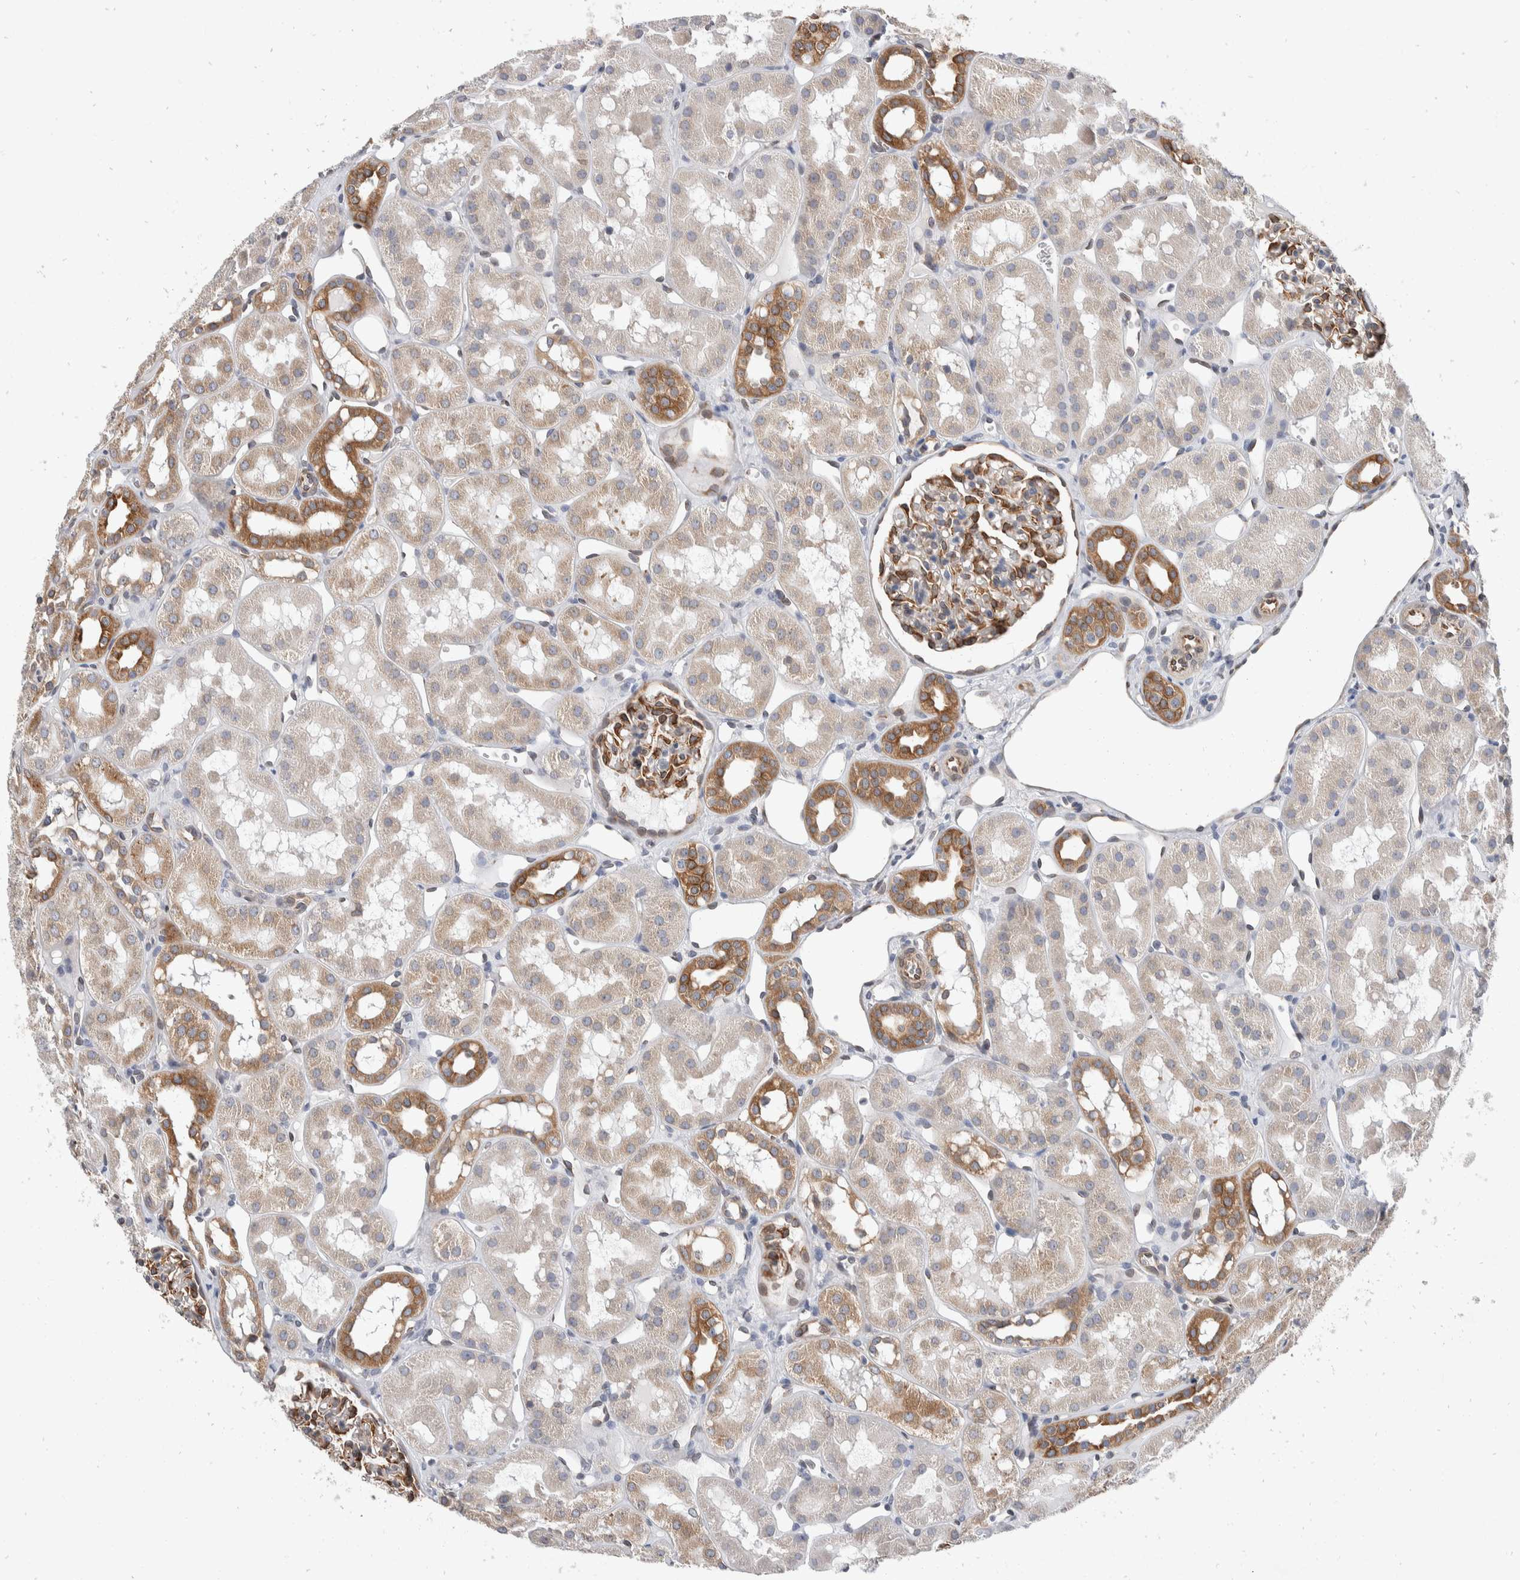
{"staining": {"intensity": "strong", "quantity": "25%-75%", "location": "cytoplasmic/membranous"}, "tissue": "kidney", "cell_type": "Cells in glomeruli", "image_type": "normal", "snomed": [{"axis": "morphology", "description": "Normal tissue, NOS"}, {"axis": "topography", "description": "Kidney"}], "caption": "Immunohistochemistry of normal human kidney shows high levels of strong cytoplasmic/membranous staining in about 25%-75% of cells in glomeruli. The protein of interest is shown in brown color, while the nuclei are stained blue.", "gene": "TMEM245", "patient": {"sex": "male", "age": 16}}